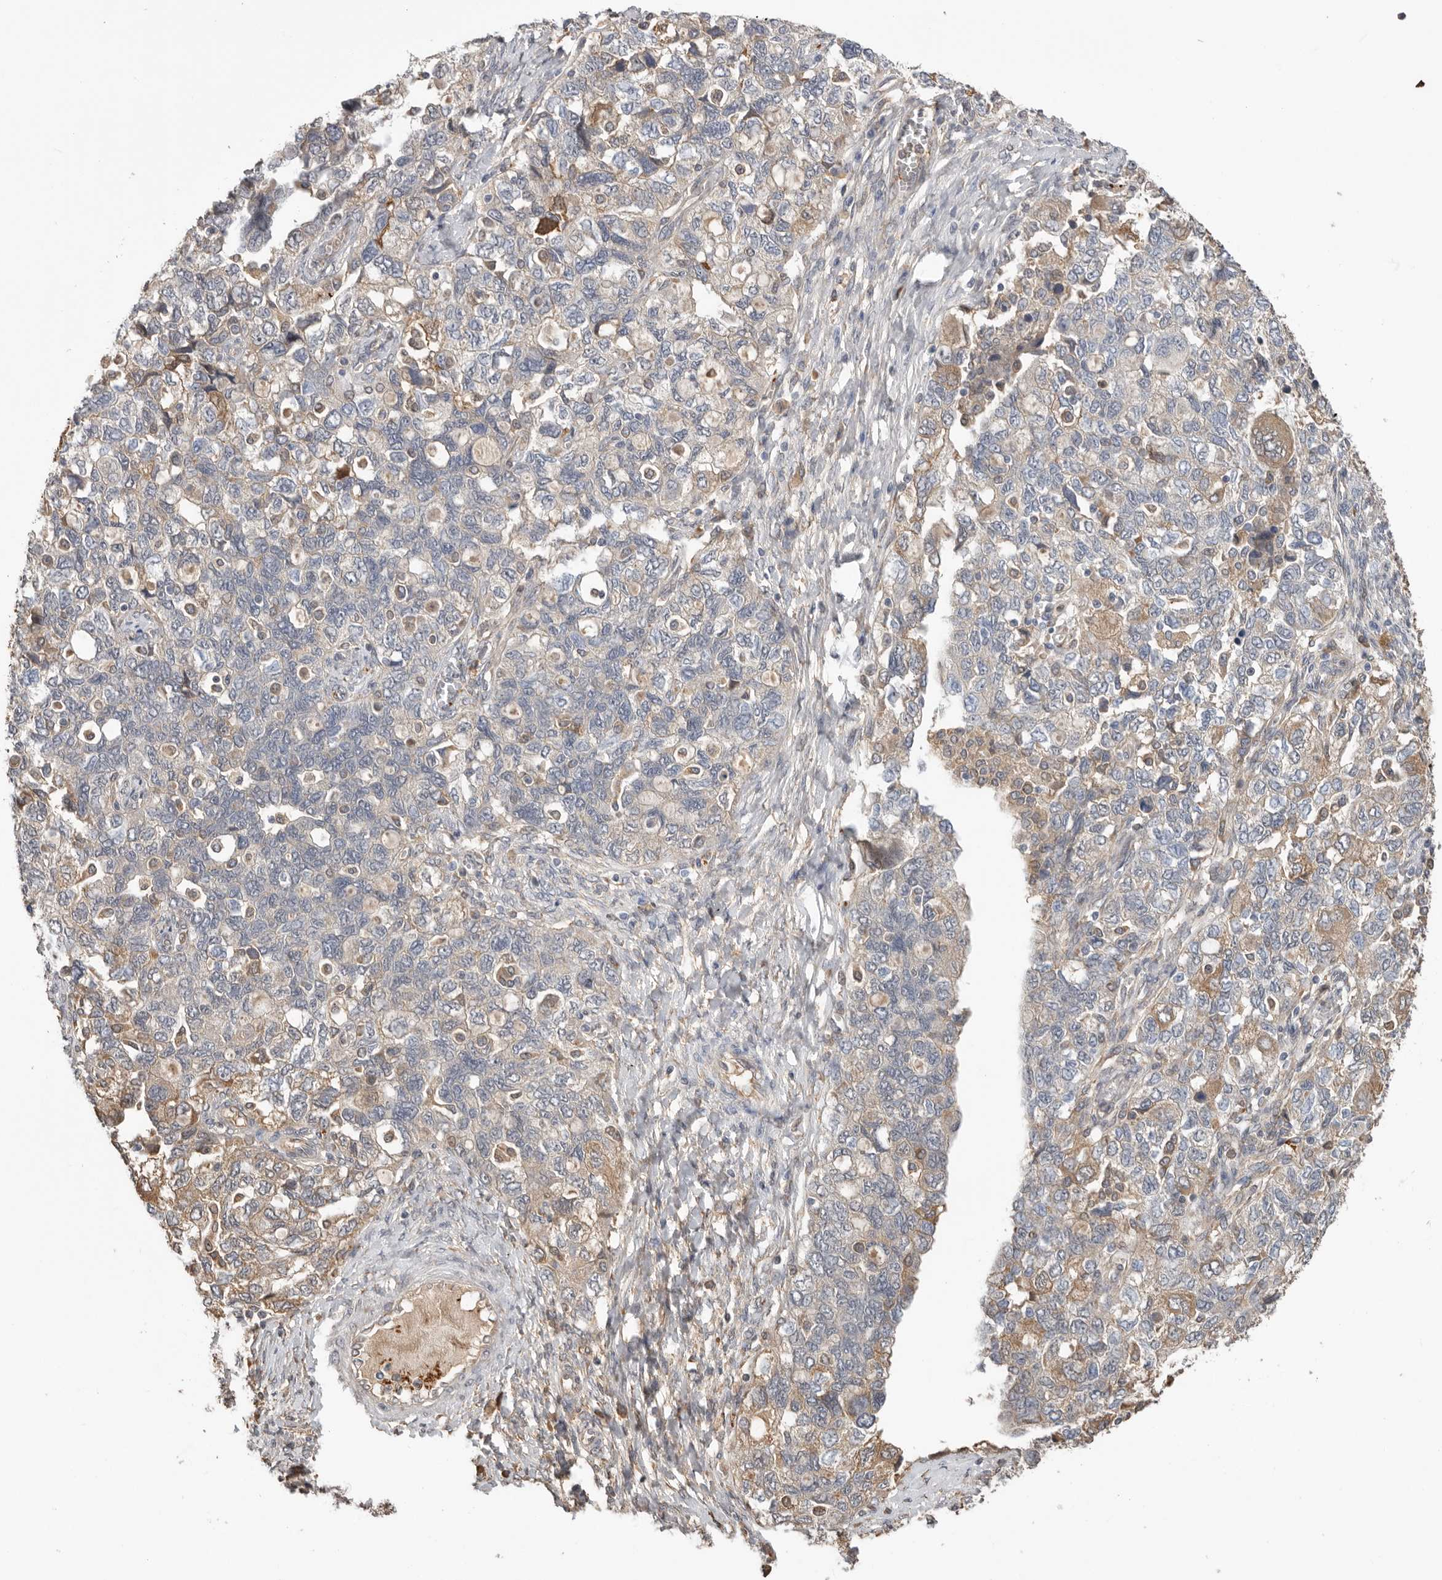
{"staining": {"intensity": "moderate", "quantity": "25%-75%", "location": "cytoplasmic/membranous"}, "tissue": "ovarian cancer", "cell_type": "Tumor cells", "image_type": "cancer", "snomed": [{"axis": "morphology", "description": "Carcinoma, NOS"}, {"axis": "morphology", "description": "Cystadenocarcinoma, serous, NOS"}, {"axis": "topography", "description": "Ovary"}], "caption": "DAB (3,3'-diaminobenzidine) immunohistochemical staining of human ovarian serous cystadenocarcinoma demonstrates moderate cytoplasmic/membranous protein positivity in about 25%-75% of tumor cells. The staining was performed using DAB (3,3'-diaminobenzidine), with brown indicating positive protein expression. Nuclei are stained blue with hematoxylin.", "gene": "CDC42BPB", "patient": {"sex": "female", "age": 69}}